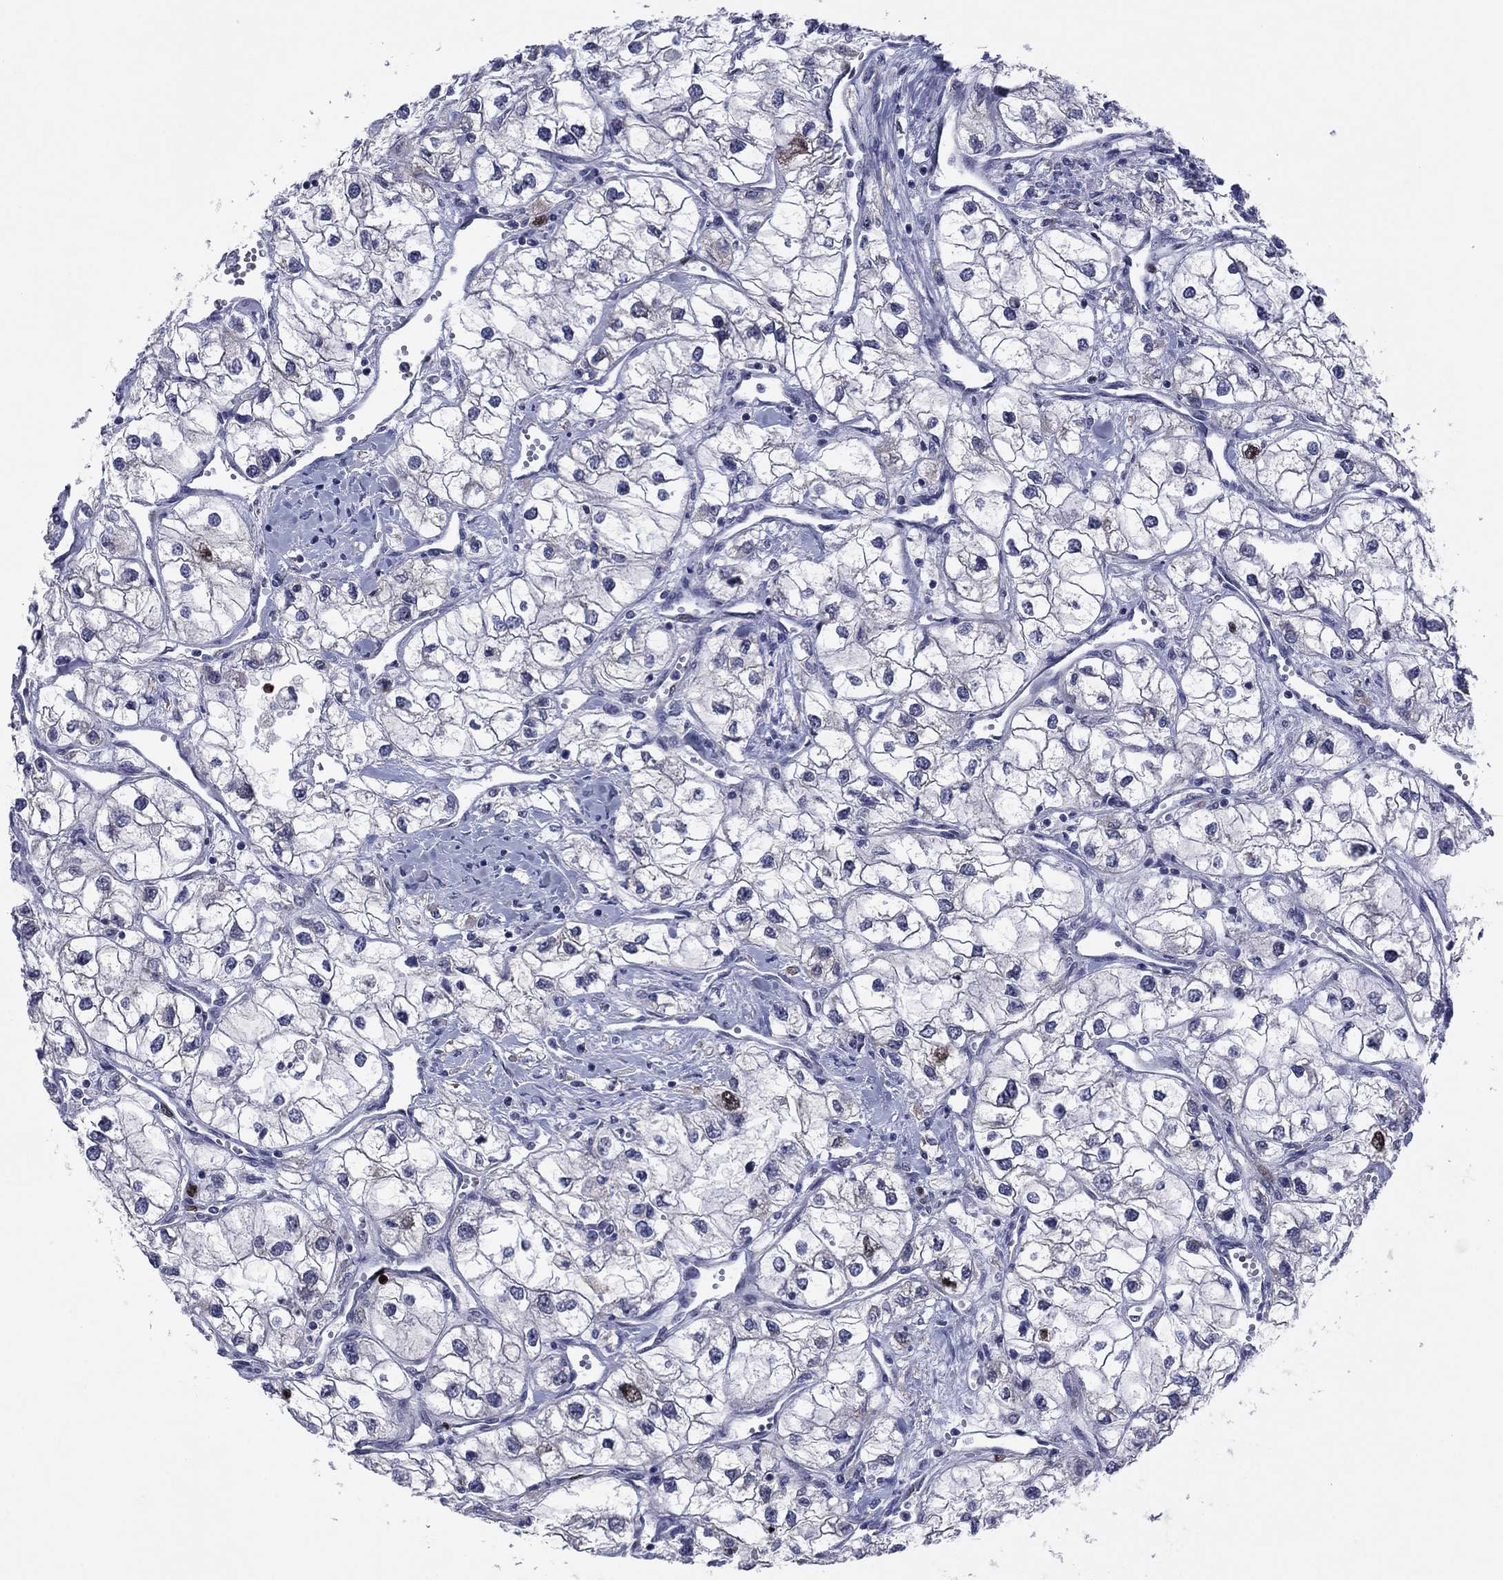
{"staining": {"intensity": "strong", "quantity": "<25%", "location": "nuclear"}, "tissue": "renal cancer", "cell_type": "Tumor cells", "image_type": "cancer", "snomed": [{"axis": "morphology", "description": "Adenocarcinoma, NOS"}, {"axis": "topography", "description": "Kidney"}], "caption": "Human renal adenocarcinoma stained with a brown dye shows strong nuclear positive expression in approximately <25% of tumor cells.", "gene": "CDCA5", "patient": {"sex": "male", "age": 59}}